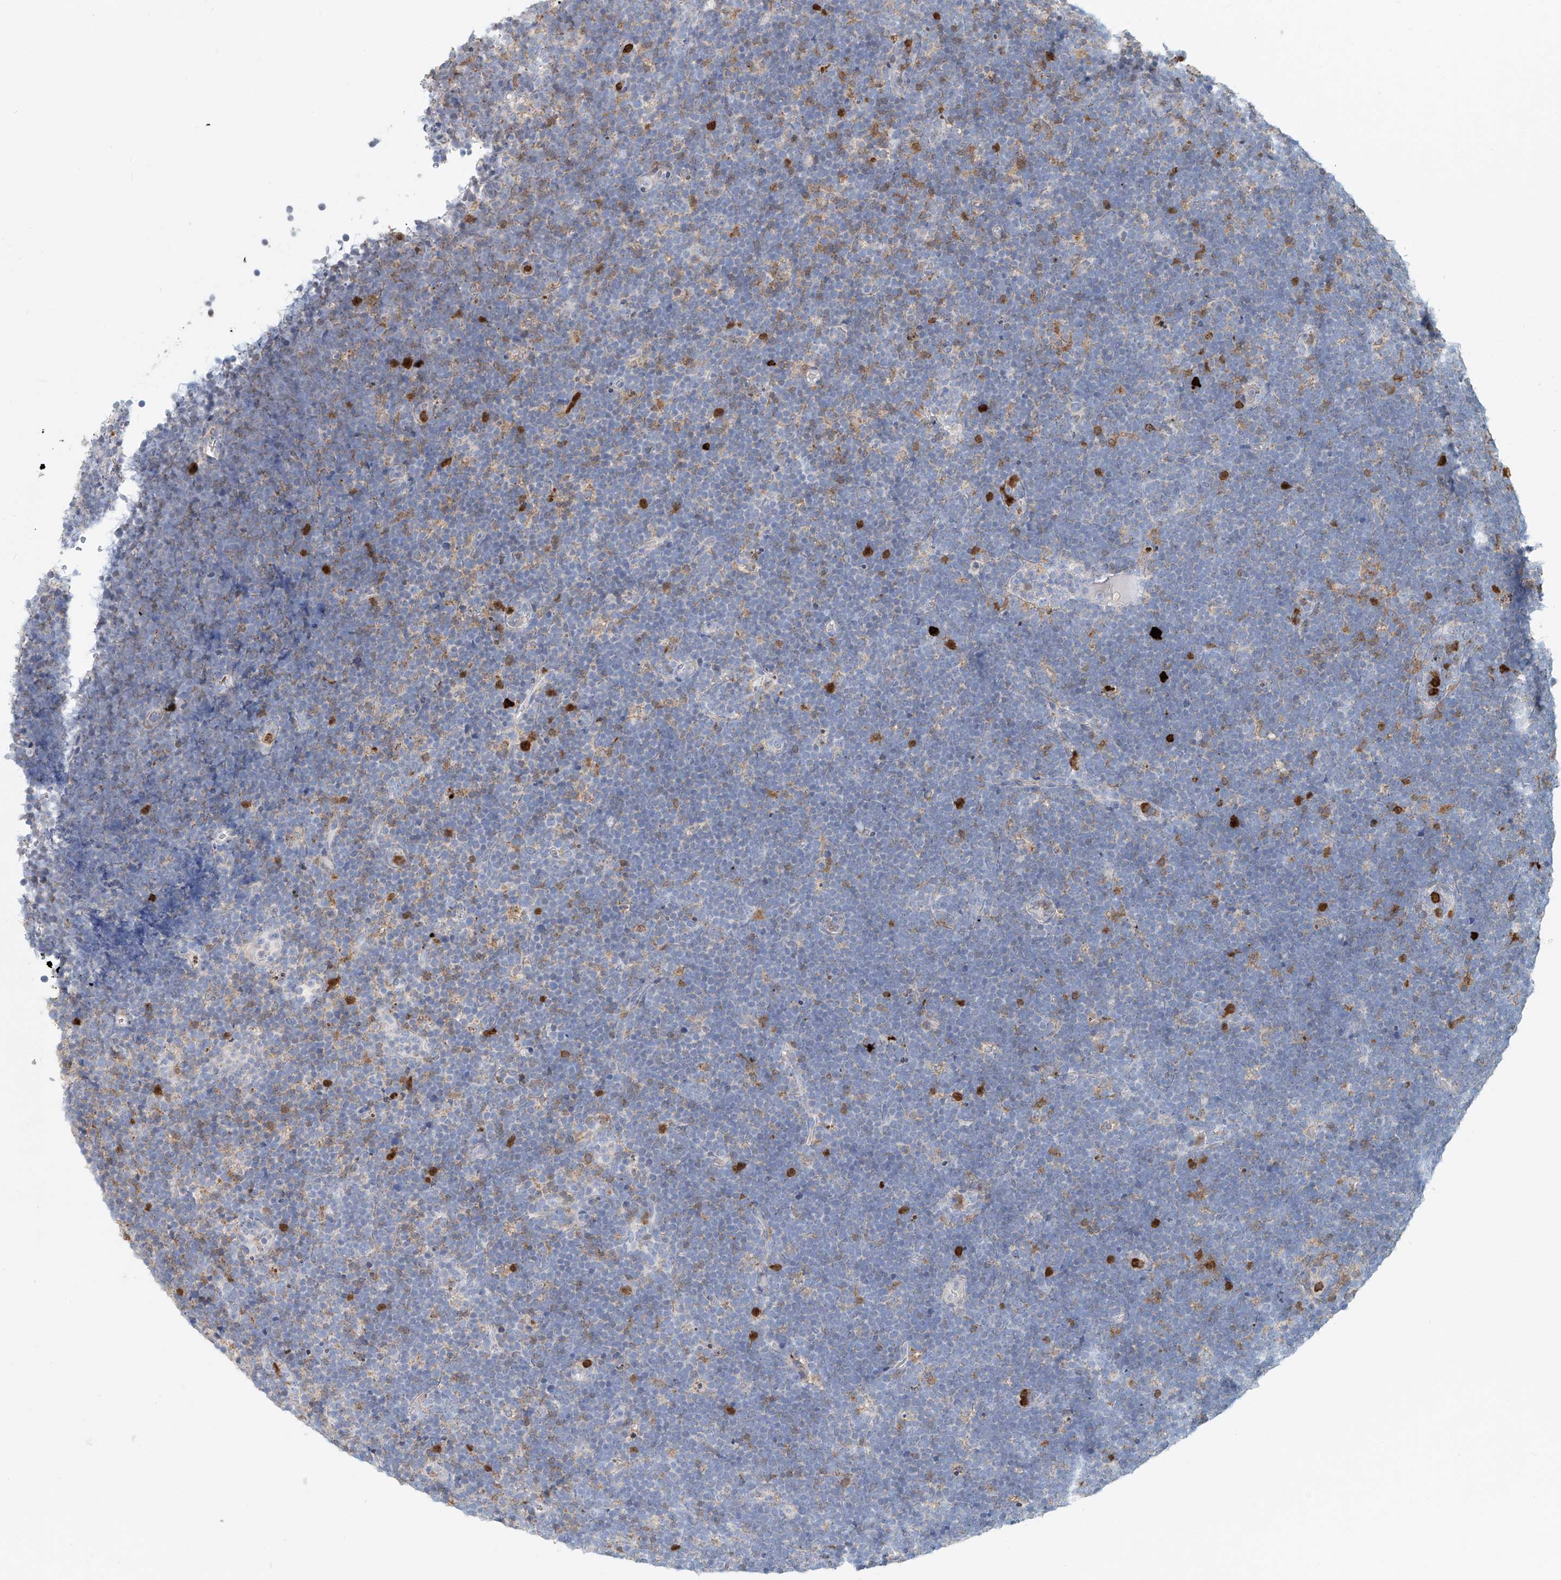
{"staining": {"intensity": "negative", "quantity": "none", "location": "none"}, "tissue": "lymphoma", "cell_type": "Tumor cells", "image_type": "cancer", "snomed": [{"axis": "morphology", "description": "Malignant lymphoma, non-Hodgkin's type, High grade"}, {"axis": "topography", "description": "Lymph node"}], "caption": "Immunohistochemistry of lymphoma shows no expression in tumor cells.", "gene": "PTPRA", "patient": {"sex": "male", "age": 13}}